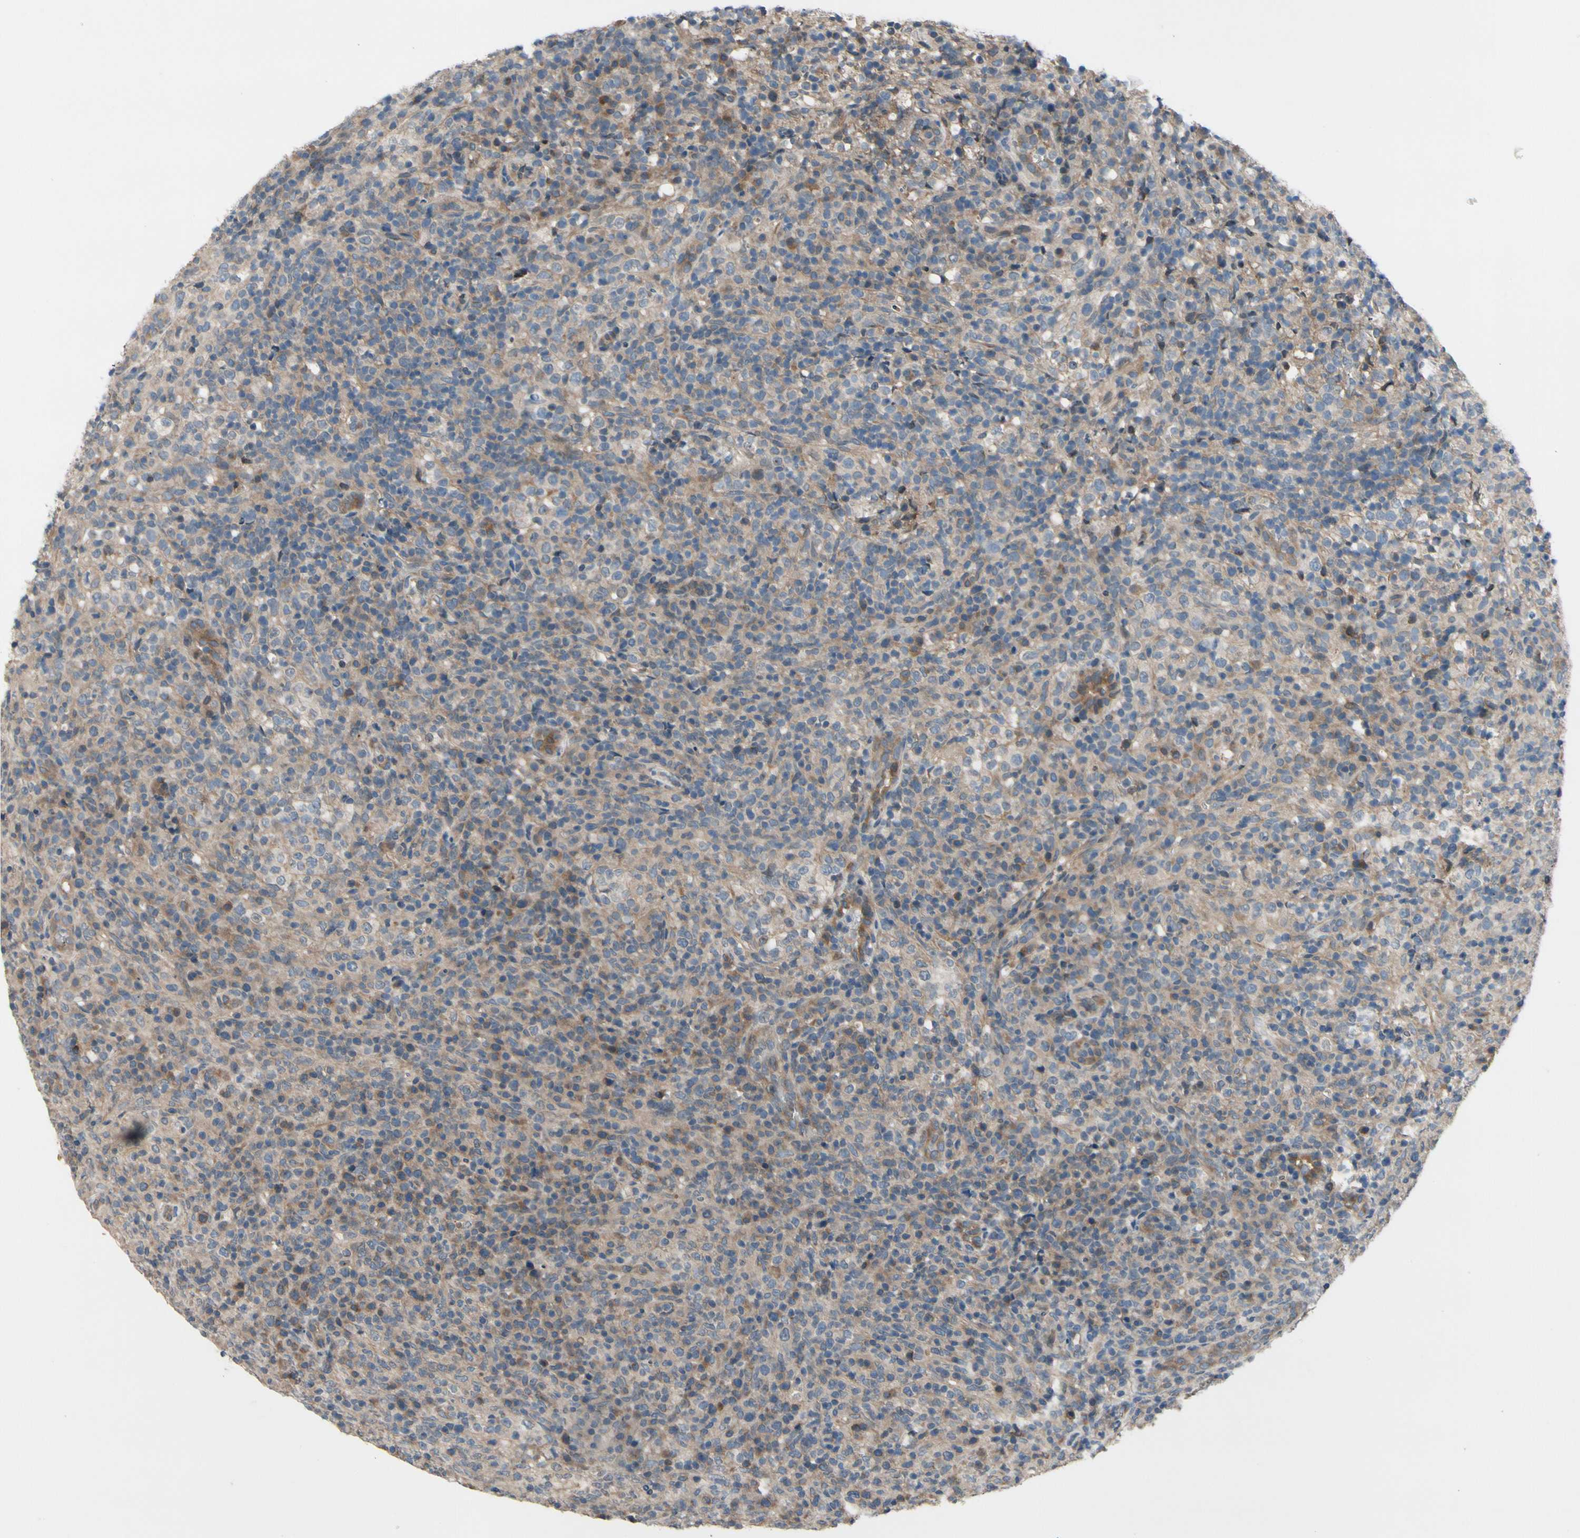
{"staining": {"intensity": "weak", "quantity": "25%-75%", "location": "cytoplasmic/membranous"}, "tissue": "lymphoma", "cell_type": "Tumor cells", "image_type": "cancer", "snomed": [{"axis": "morphology", "description": "Malignant lymphoma, non-Hodgkin's type, High grade"}, {"axis": "topography", "description": "Lymph node"}], "caption": "Weak cytoplasmic/membranous protein staining is identified in approximately 25%-75% of tumor cells in lymphoma. (DAB IHC with brightfield microscopy, high magnification).", "gene": "ICAM5", "patient": {"sex": "female", "age": 76}}